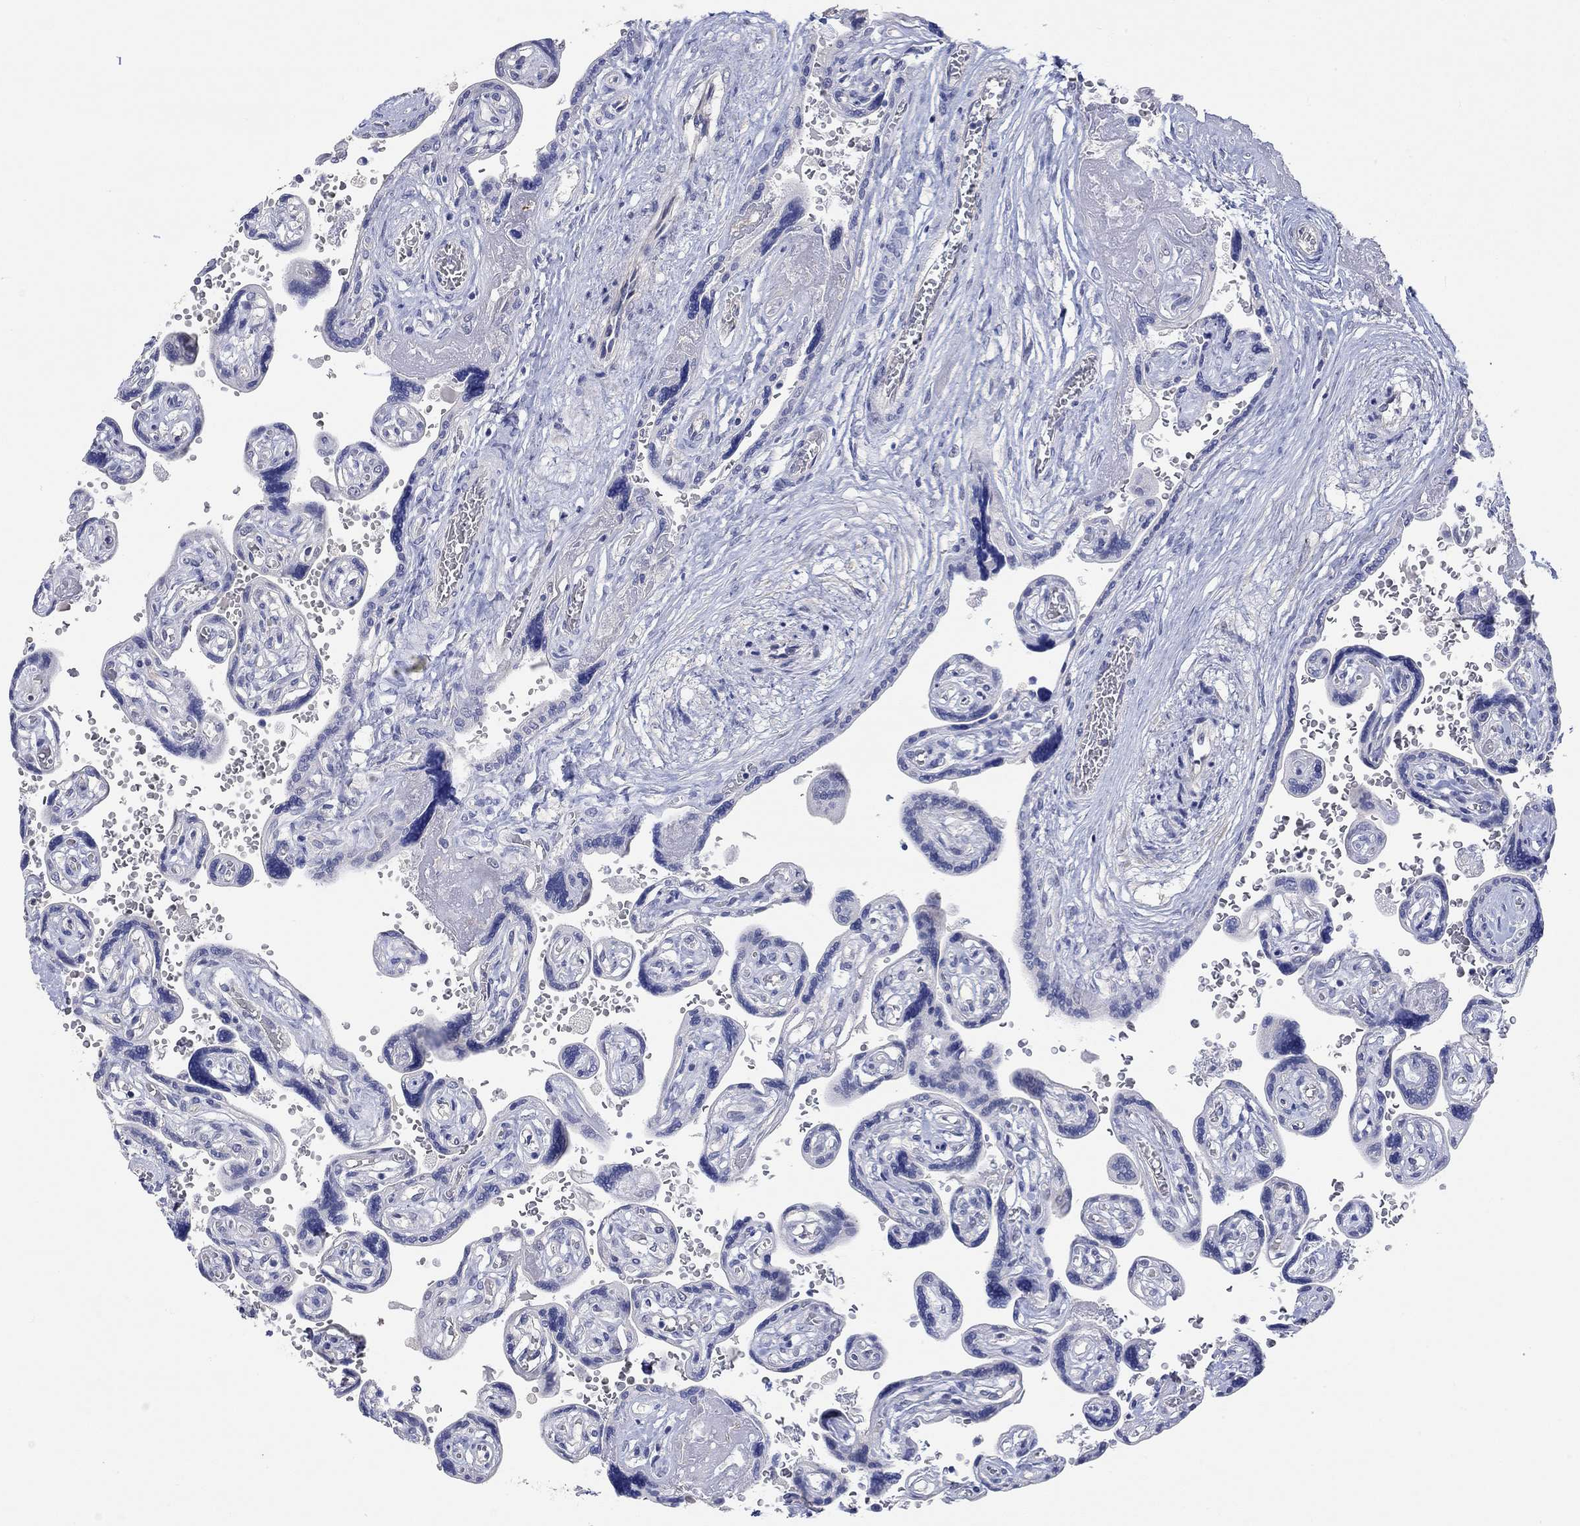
{"staining": {"intensity": "negative", "quantity": "none", "location": "none"}, "tissue": "placenta", "cell_type": "Decidual cells", "image_type": "normal", "snomed": [{"axis": "morphology", "description": "Normal tissue, NOS"}, {"axis": "topography", "description": "Placenta"}], "caption": "This is a image of immunohistochemistry staining of benign placenta, which shows no positivity in decidual cells. (Brightfield microscopy of DAB immunohistochemistry (IHC) at high magnification).", "gene": "PNMA5", "patient": {"sex": "female", "age": 32}}